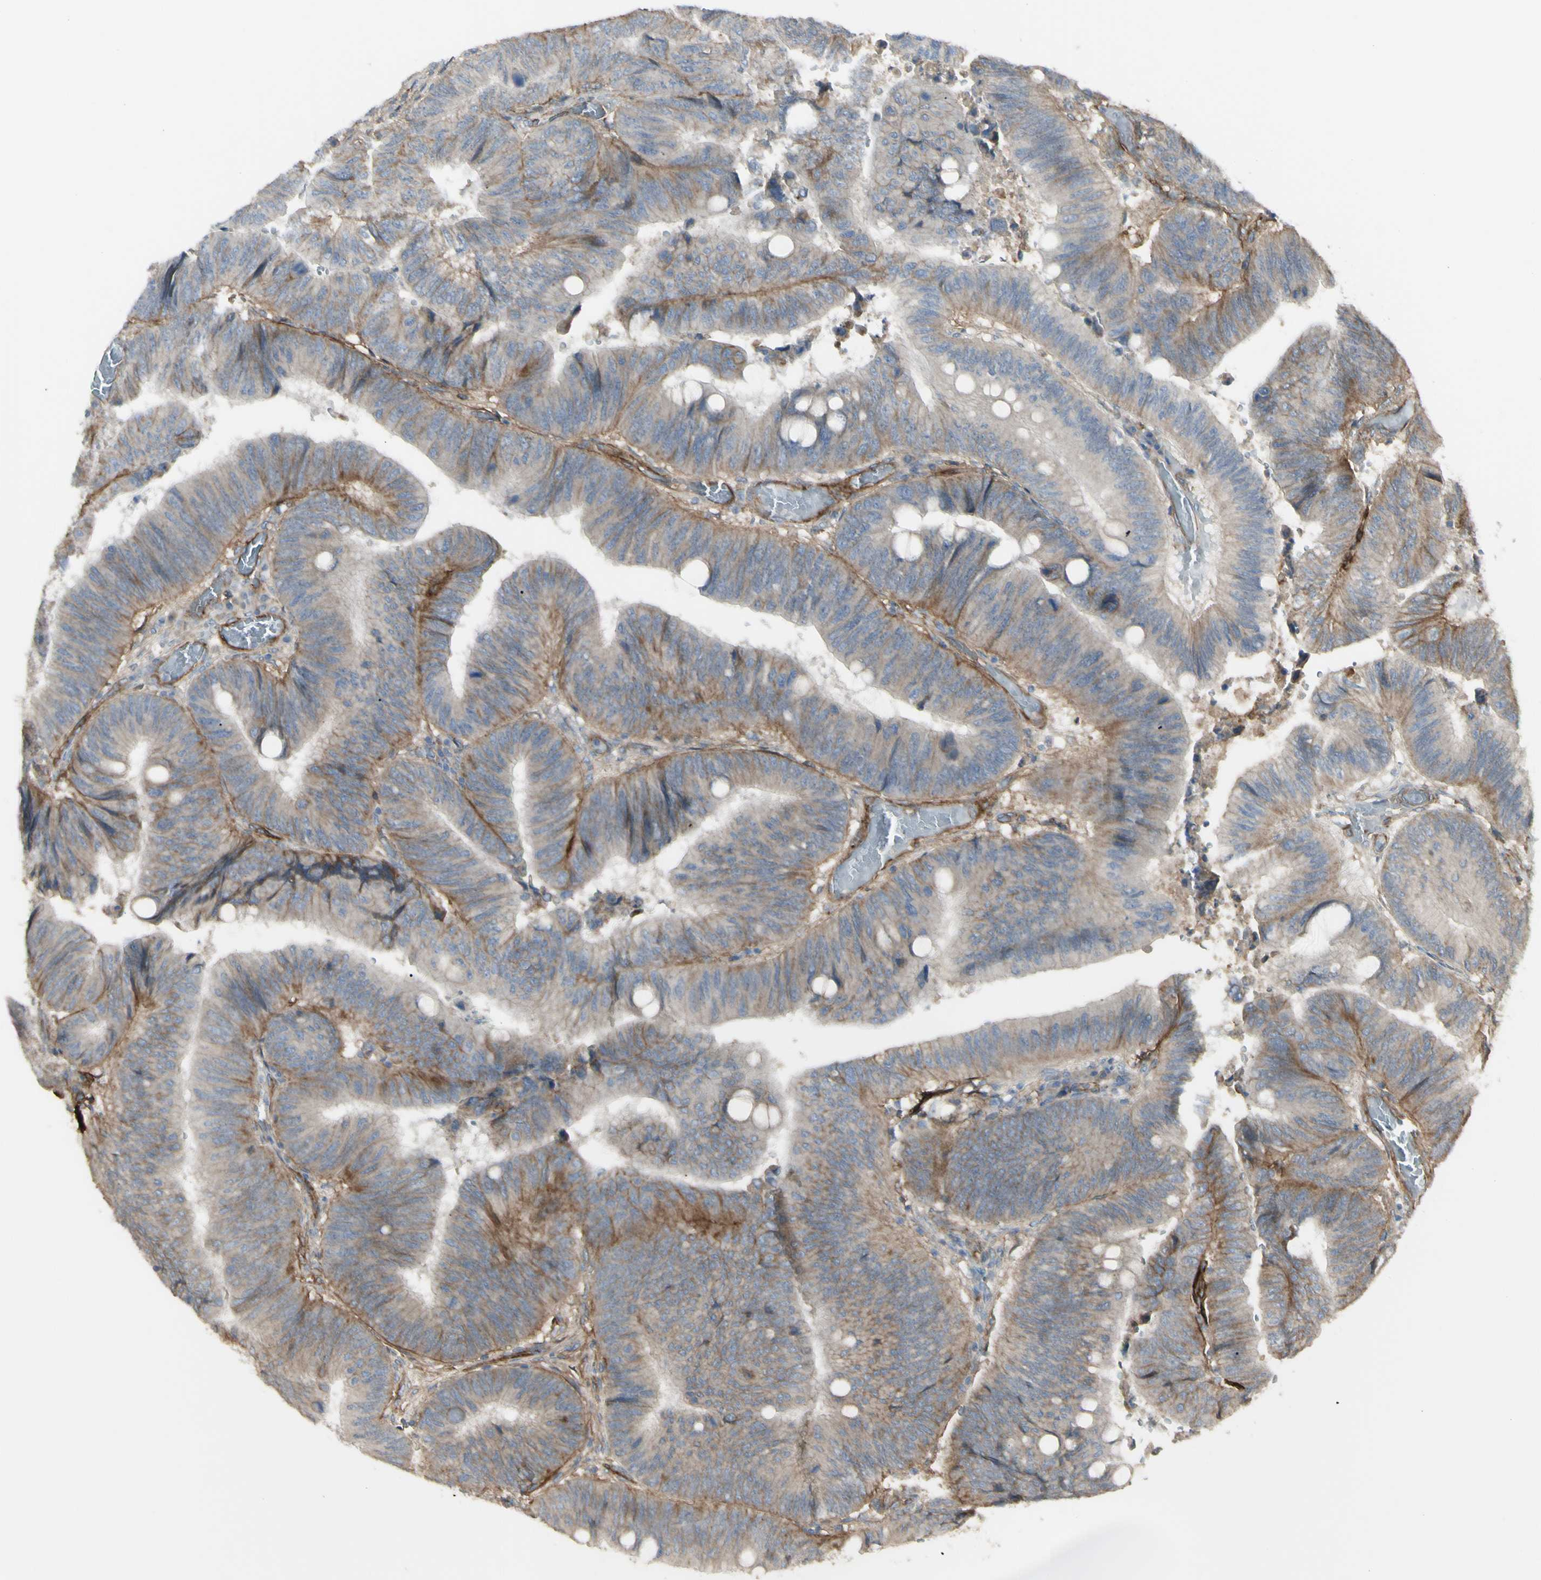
{"staining": {"intensity": "weak", "quantity": "25%-75%", "location": "cytoplasmic/membranous"}, "tissue": "colorectal cancer", "cell_type": "Tumor cells", "image_type": "cancer", "snomed": [{"axis": "morphology", "description": "Normal tissue, NOS"}, {"axis": "morphology", "description": "Adenocarcinoma, NOS"}, {"axis": "topography", "description": "Rectum"}, {"axis": "topography", "description": "Peripheral nerve tissue"}], "caption": "Human colorectal adenocarcinoma stained for a protein (brown) exhibits weak cytoplasmic/membranous positive expression in about 25%-75% of tumor cells.", "gene": "CD276", "patient": {"sex": "male", "age": 92}}